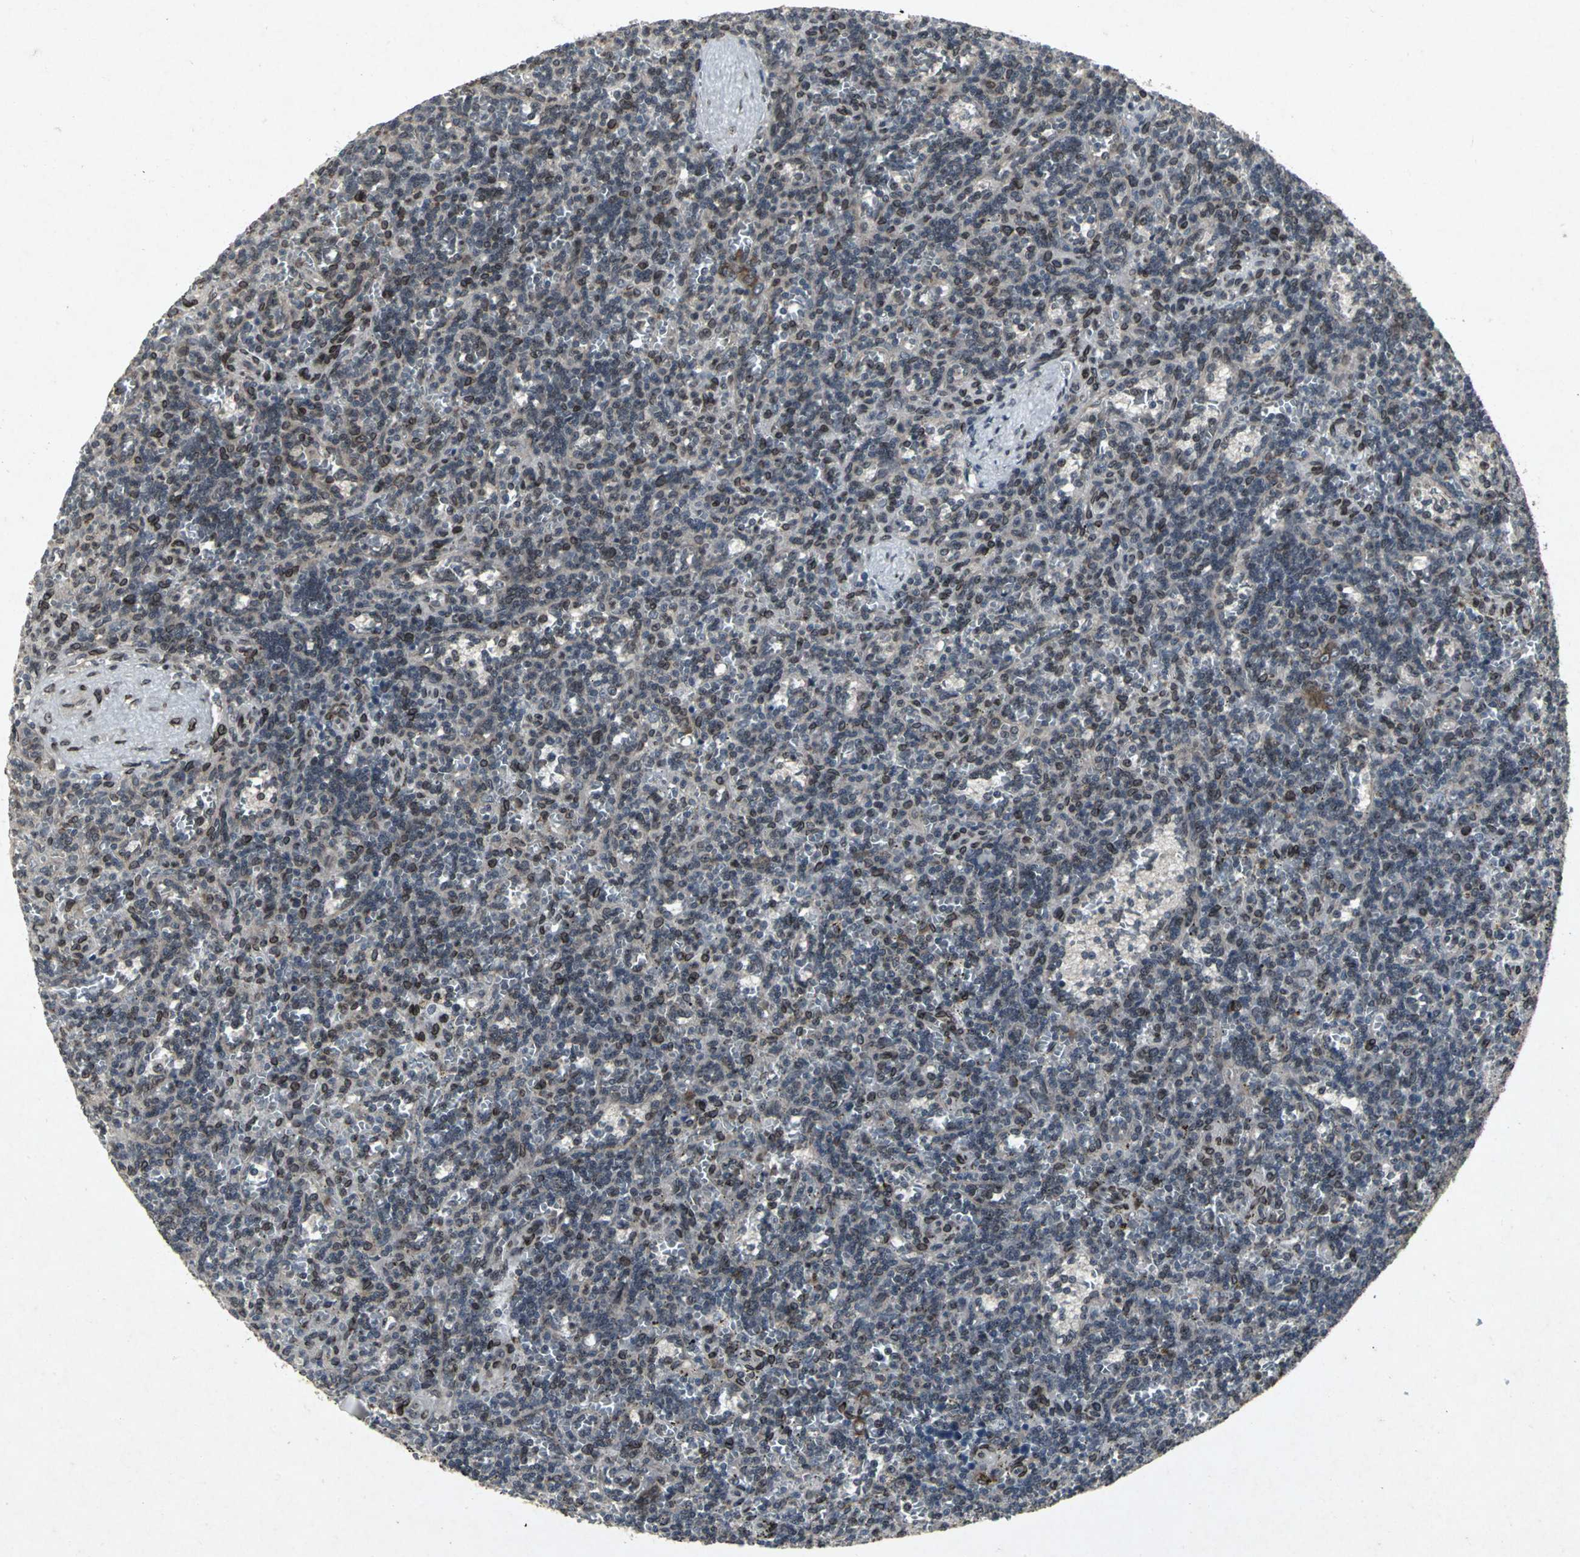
{"staining": {"intensity": "strong", "quantity": "<25%", "location": "cytoplasmic/membranous,nuclear"}, "tissue": "lymphoma", "cell_type": "Tumor cells", "image_type": "cancer", "snomed": [{"axis": "morphology", "description": "Malignant lymphoma, non-Hodgkin's type, Low grade"}, {"axis": "topography", "description": "Spleen"}], "caption": "Lymphoma was stained to show a protein in brown. There is medium levels of strong cytoplasmic/membranous and nuclear staining in approximately <25% of tumor cells.", "gene": "SH2B3", "patient": {"sex": "male", "age": 73}}